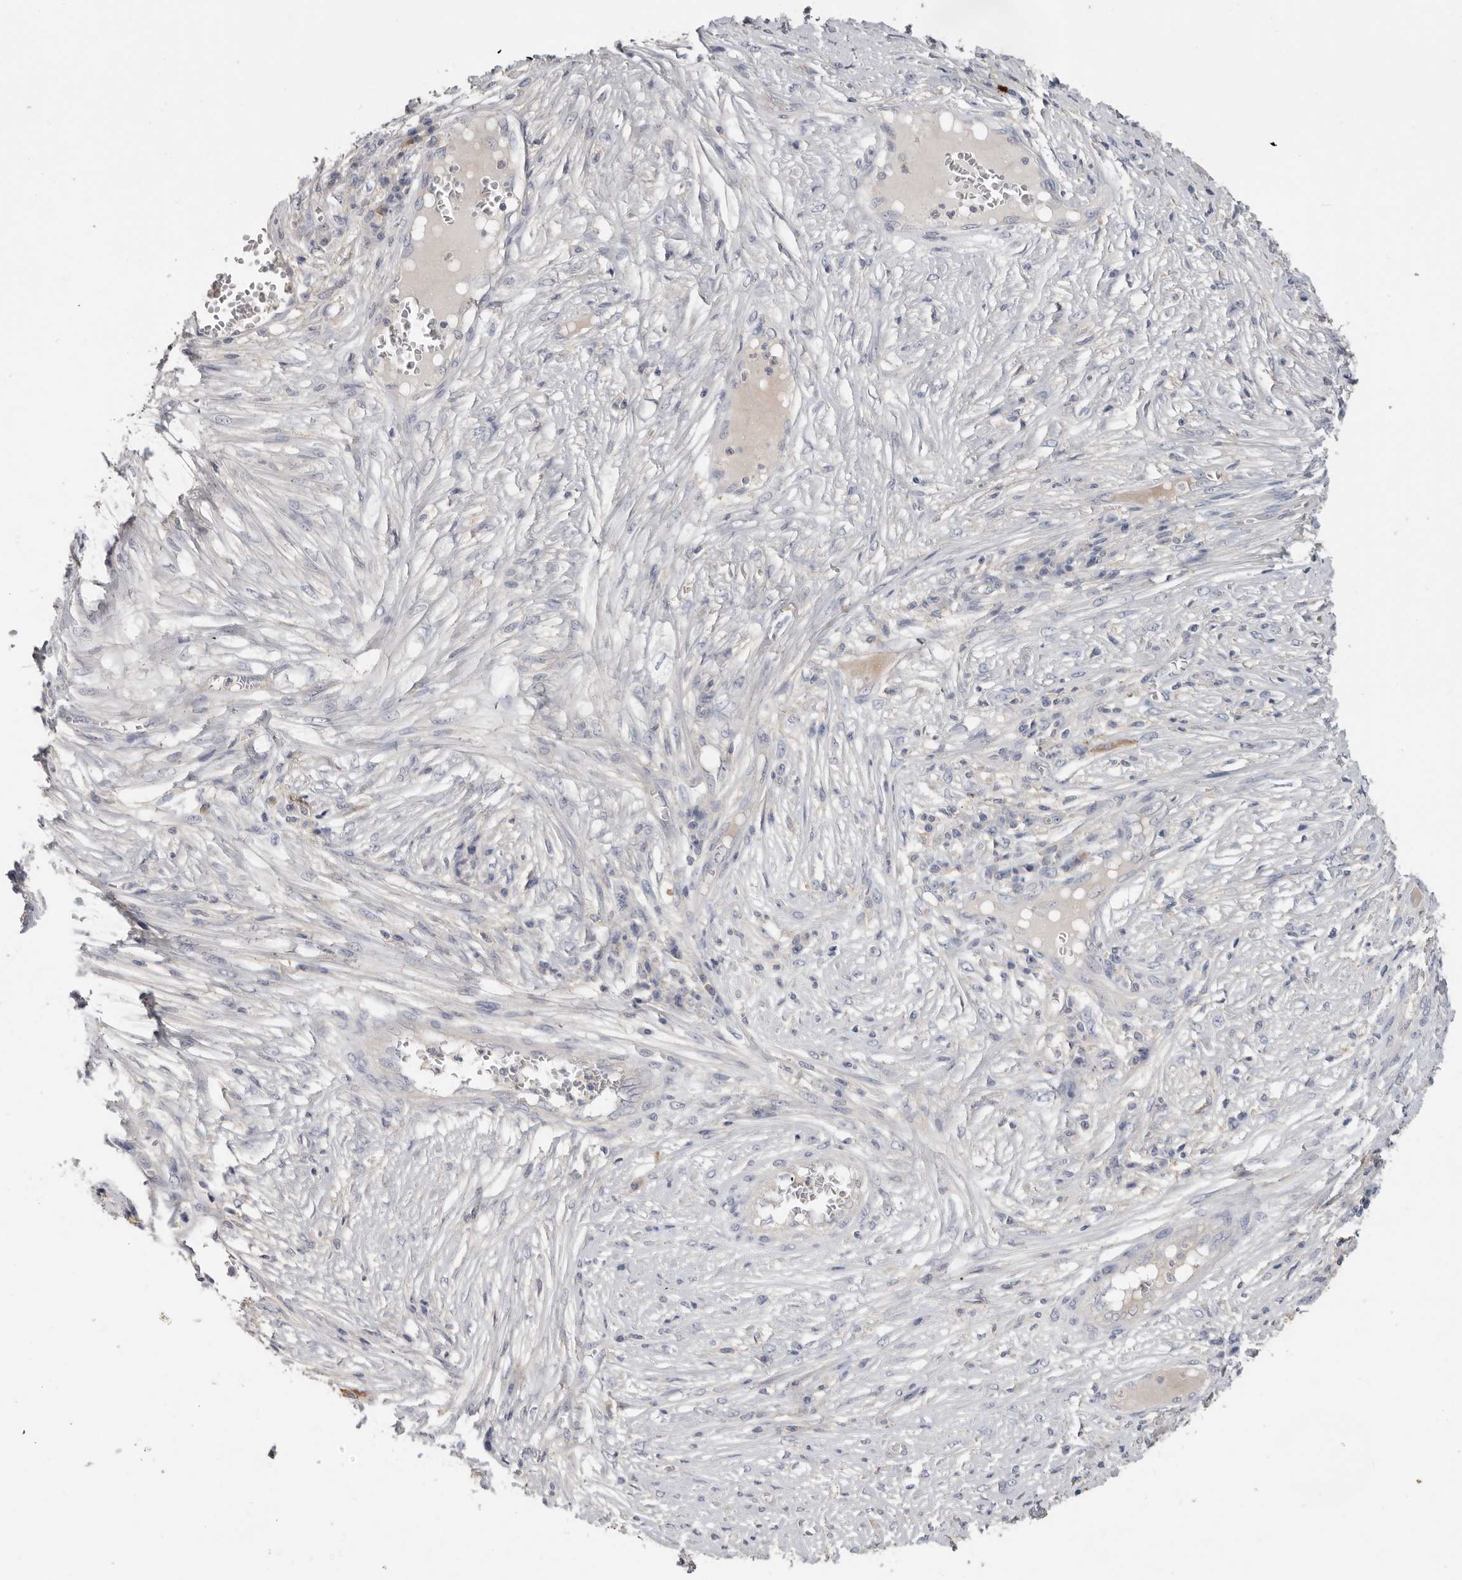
{"staining": {"intensity": "negative", "quantity": "none", "location": "none"}, "tissue": "skin cancer", "cell_type": "Tumor cells", "image_type": "cancer", "snomed": [{"axis": "morphology", "description": "Squamous cell carcinoma, NOS"}, {"axis": "topography", "description": "Skin"}], "caption": "Skin cancer was stained to show a protein in brown. There is no significant positivity in tumor cells.", "gene": "WDTC1", "patient": {"sex": "male", "age": 55}}